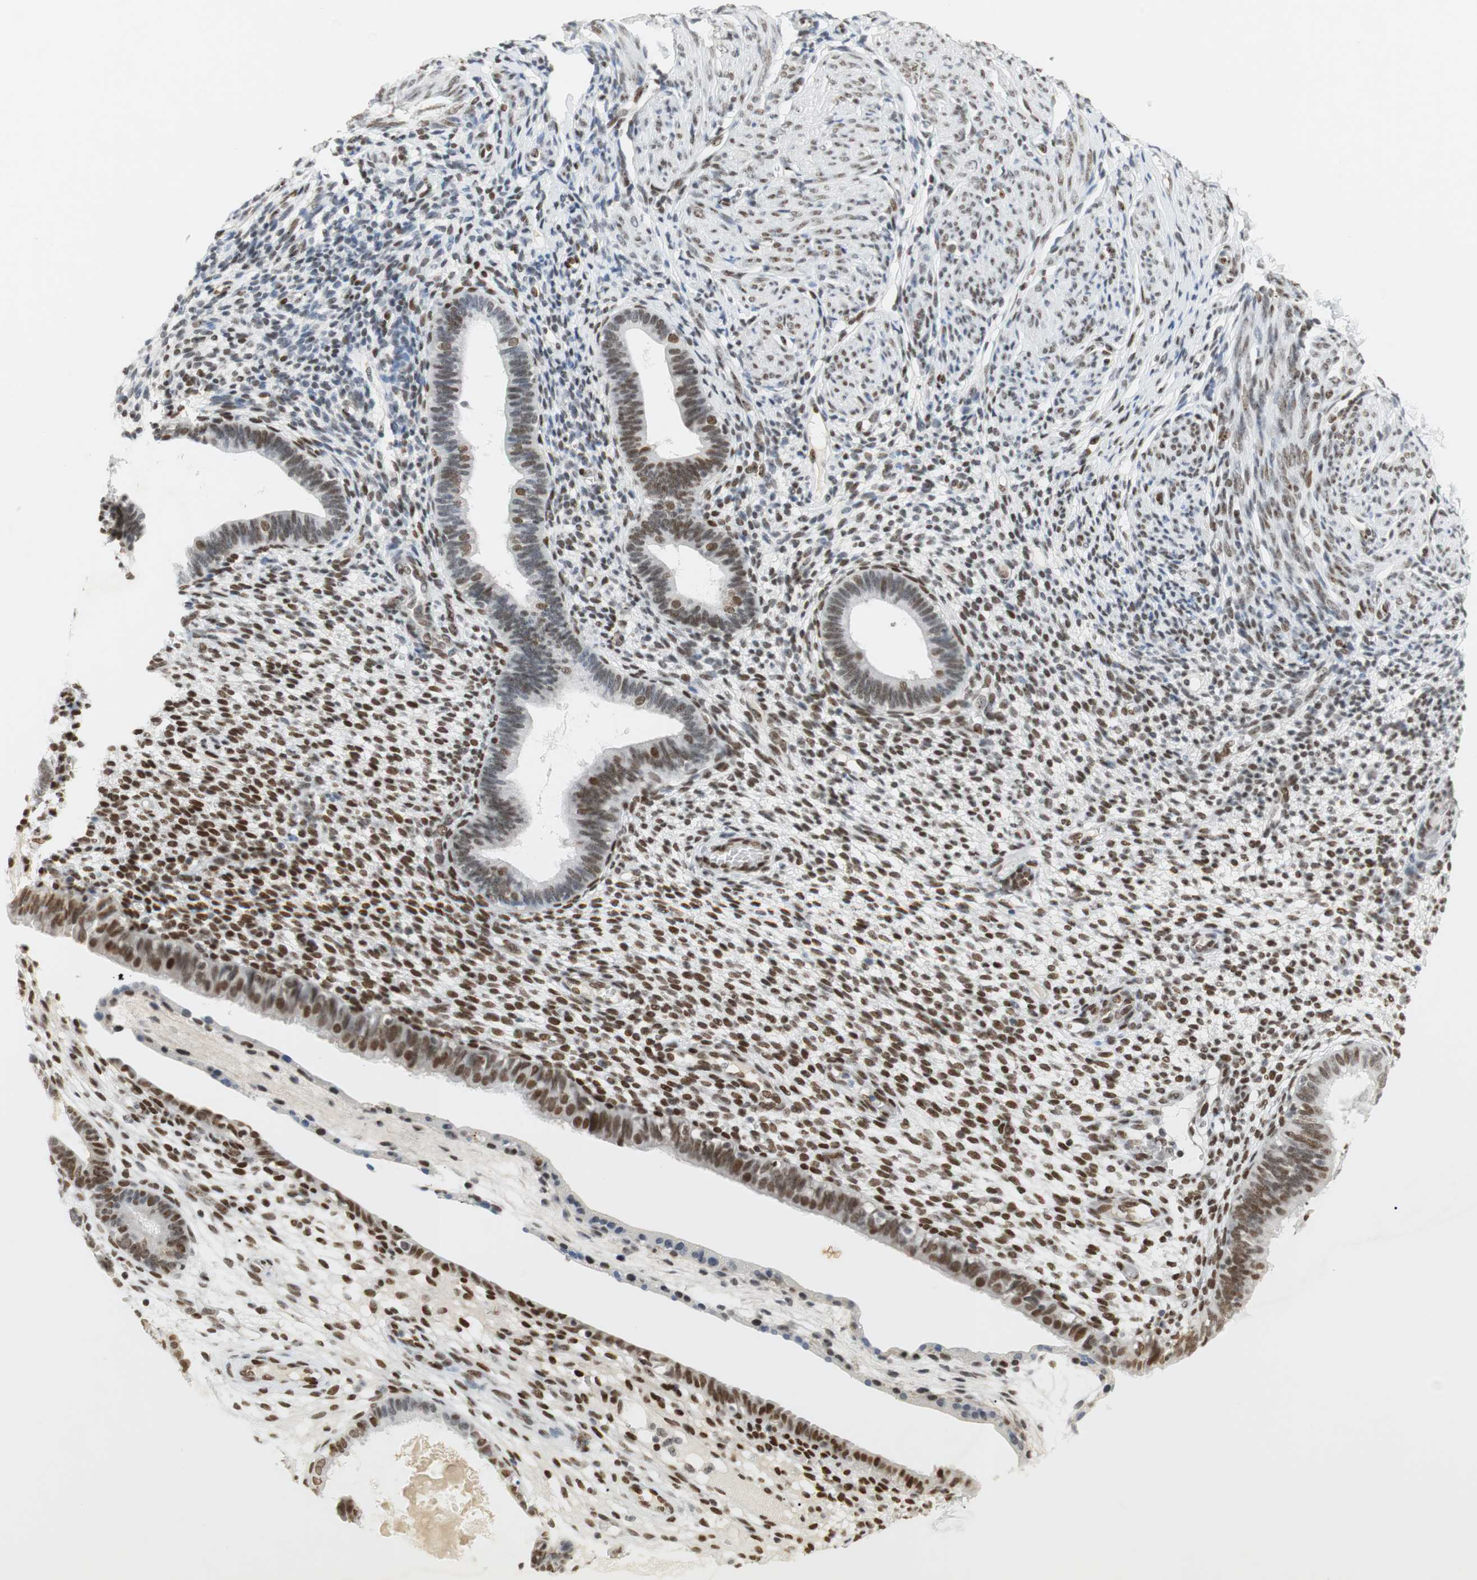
{"staining": {"intensity": "moderate", "quantity": "25%-75%", "location": "nuclear"}, "tissue": "endometrium", "cell_type": "Cells in endometrial stroma", "image_type": "normal", "snomed": [{"axis": "morphology", "description": "Normal tissue, NOS"}, {"axis": "topography", "description": "Endometrium"}], "caption": "IHC of benign endometrium displays medium levels of moderate nuclear staining in about 25%-75% of cells in endometrial stroma.", "gene": "BMI1", "patient": {"sex": "female", "age": 61}}